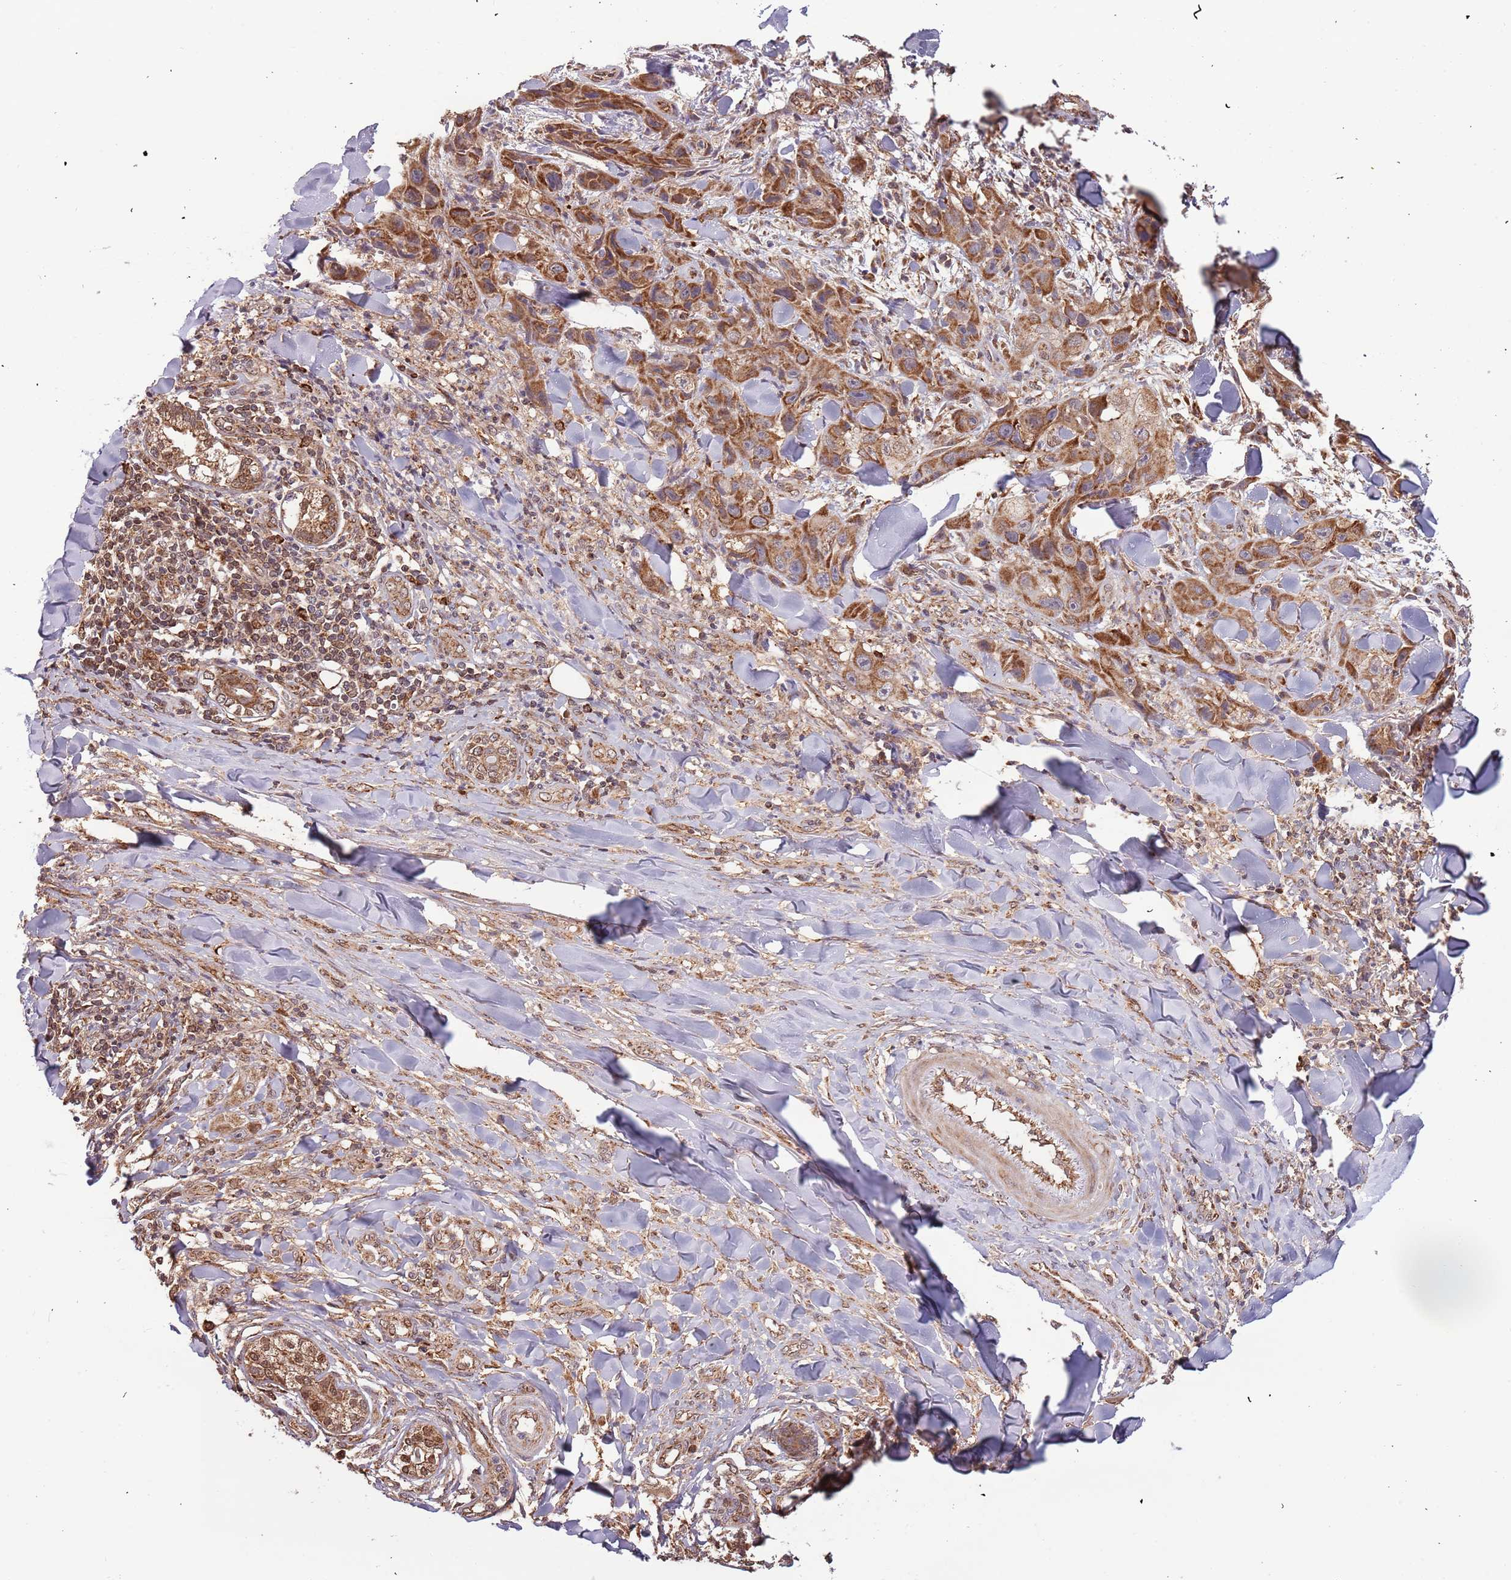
{"staining": {"intensity": "moderate", "quantity": ">75%", "location": "cytoplasmic/membranous"}, "tissue": "skin cancer", "cell_type": "Tumor cells", "image_type": "cancer", "snomed": [{"axis": "morphology", "description": "Squamous cell carcinoma, NOS"}, {"axis": "topography", "description": "Skin"}, {"axis": "topography", "description": "Subcutis"}], "caption": "Moderate cytoplasmic/membranous positivity is seen in about >75% of tumor cells in skin squamous cell carcinoma. (Brightfield microscopy of DAB IHC at high magnification).", "gene": "IL17RD", "patient": {"sex": "male", "age": 73}}